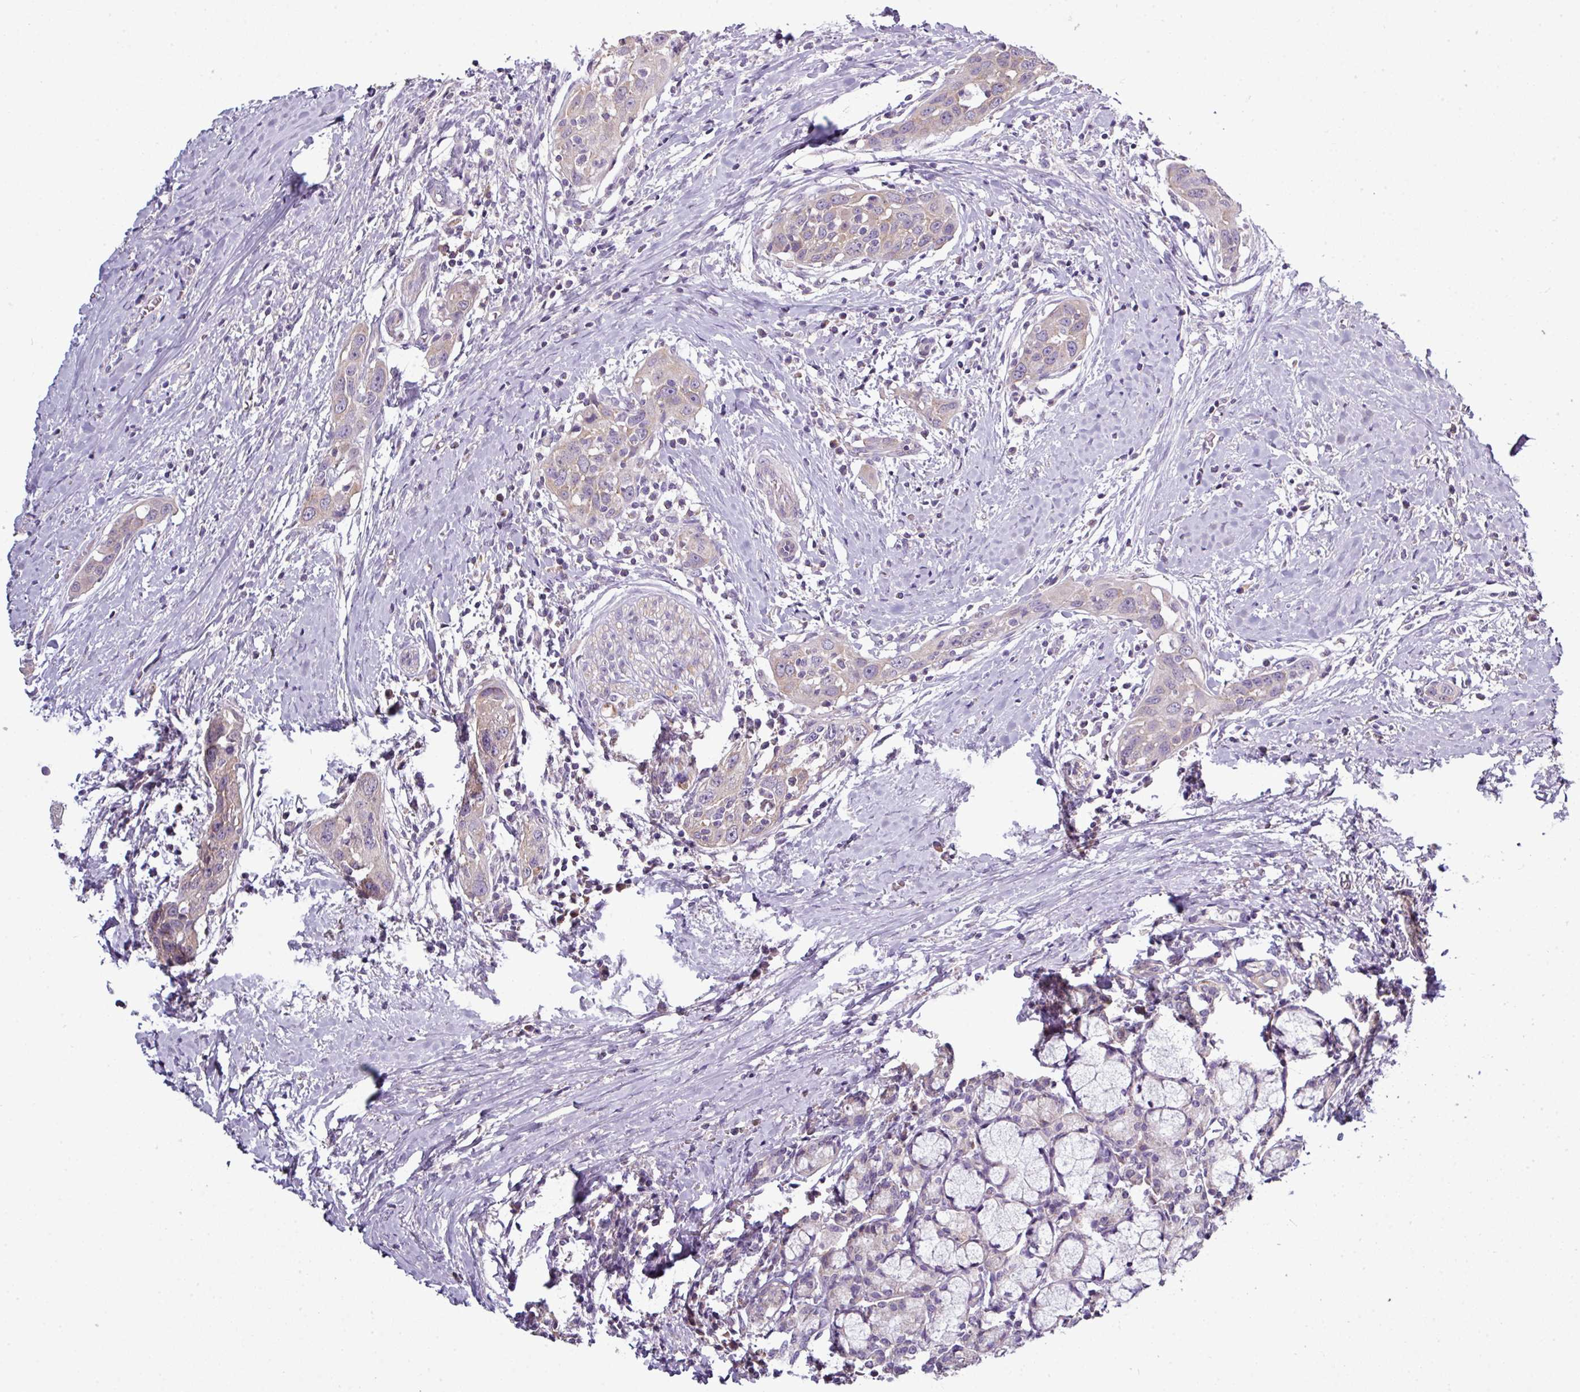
{"staining": {"intensity": "weak", "quantity": "<25%", "location": "cytoplasmic/membranous"}, "tissue": "head and neck cancer", "cell_type": "Tumor cells", "image_type": "cancer", "snomed": [{"axis": "morphology", "description": "Squamous cell carcinoma, NOS"}, {"axis": "topography", "description": "Oral tissue"}, {"axis": "topography", "description": "Head-Neck"}], "caption": "A high-resolution image shows IHC staining of squamous cell carcinoma (head and neck), which shows no significant staining in tumor cells.", "gene": "AGAP5", "patient": {"sex": "female", "age": 50}}